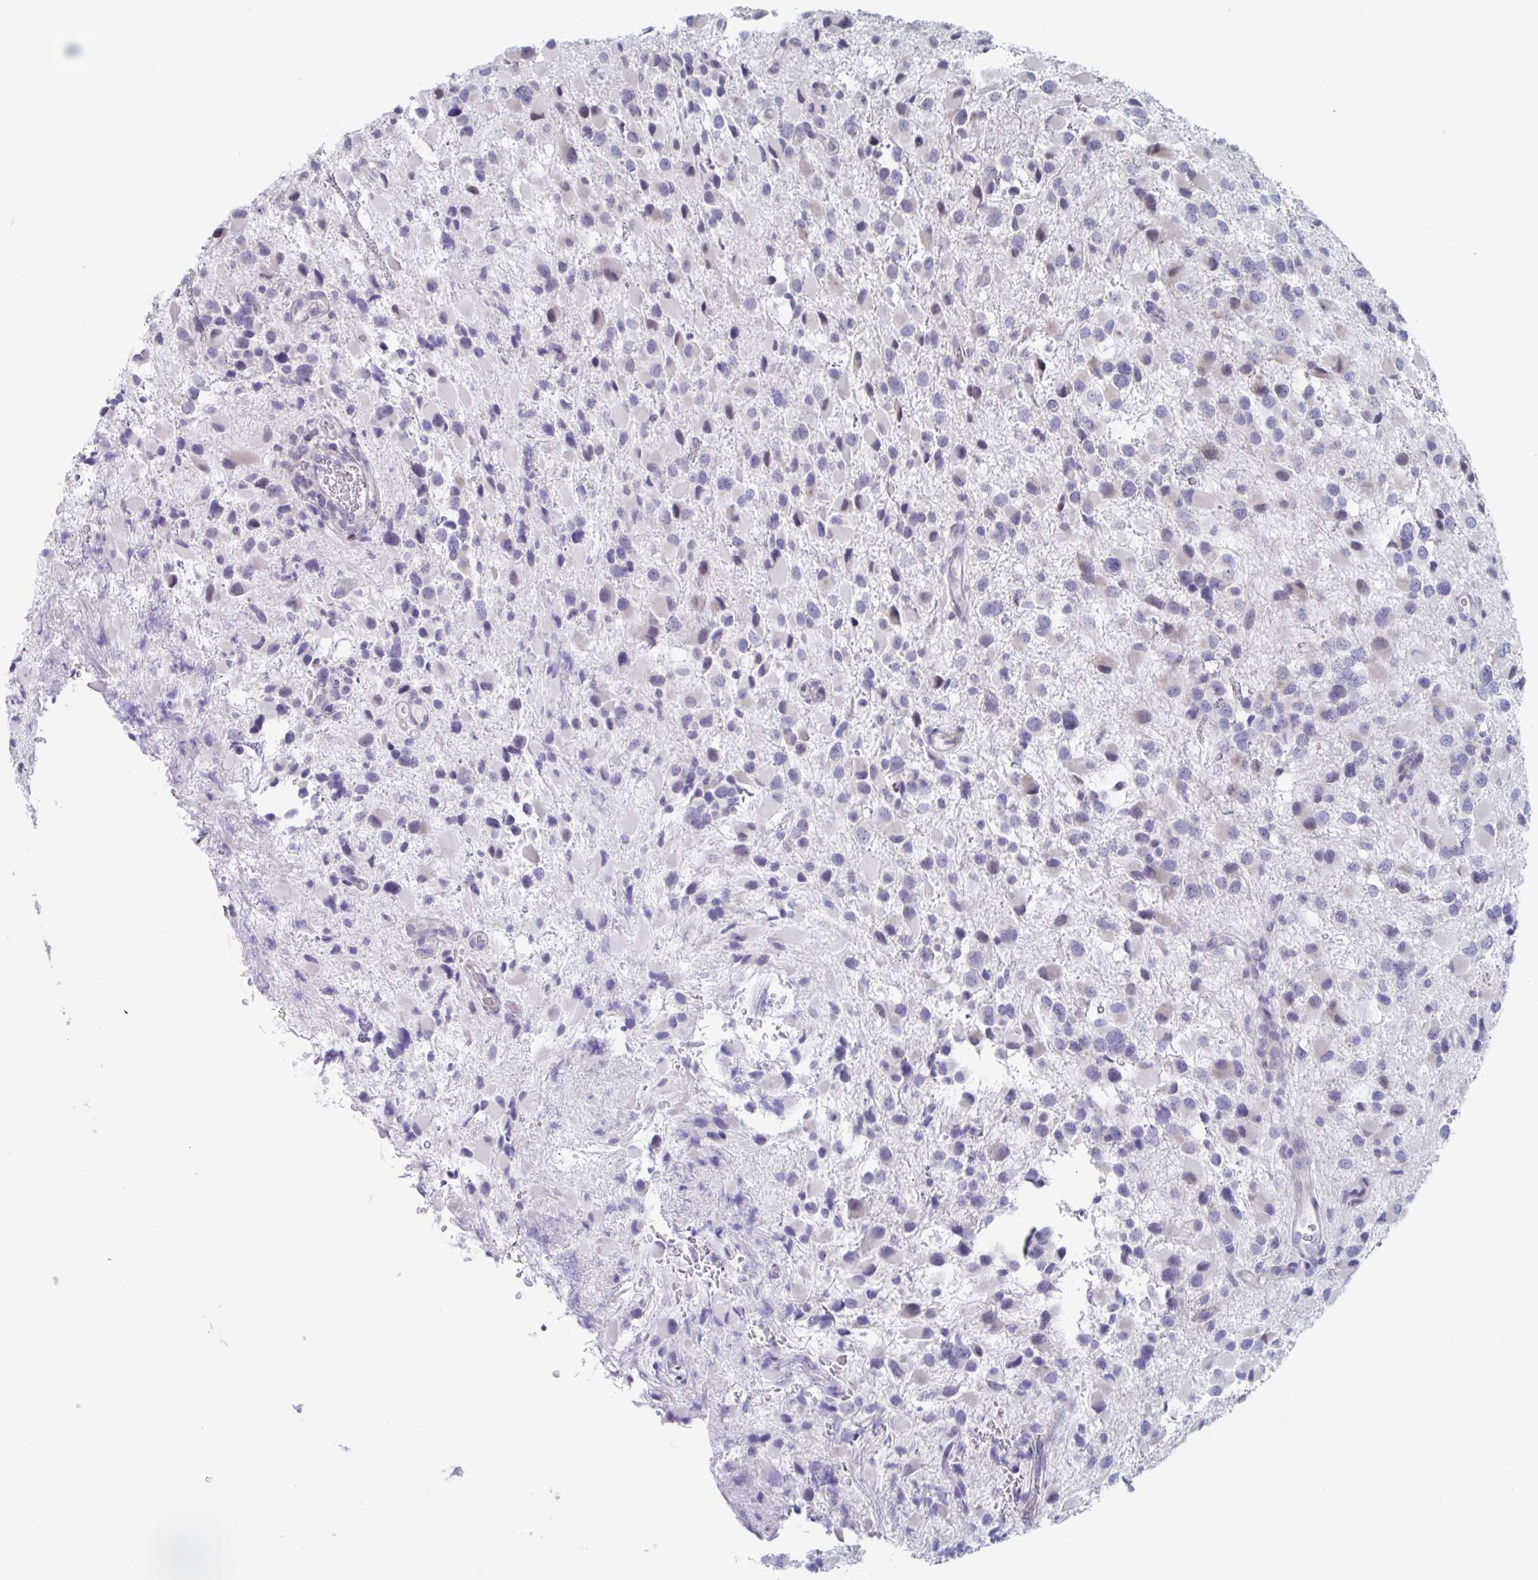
{"staining": {"intensity": "negative", "quantity": "none", "location": "none"}, "tissue": "glioma", "cell_type": "Tumor cells", "image_type": "cancer", "snomed": [{"axis": "morphology", "description": "Glioma, malignant, High grade"}, {"axis": "topography", "description": "Brain"}], "caption": "Immunohistochemical staining of human high-grade glioma (malignant) exhibits no significant staining in tumor cells.", "gene": "FOXA1", "patient": {"sex": "female", "age": 40}}